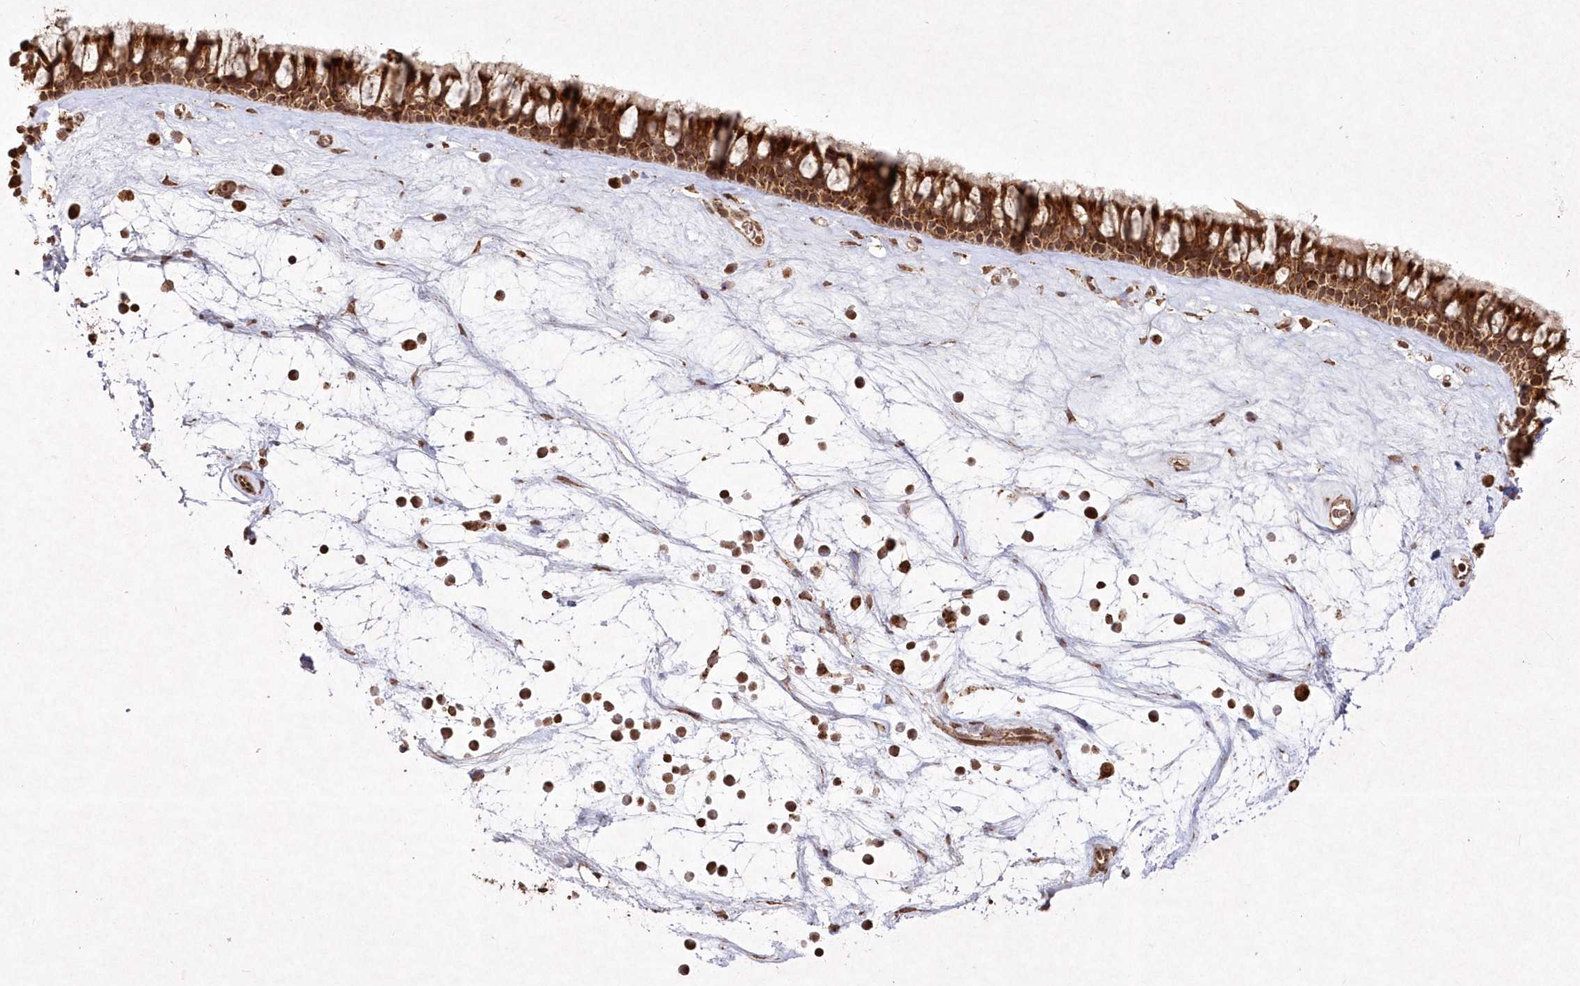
{"staining": {"intensity": "strong", "quantity": ">75%", "location": "cytoplasmic/membranous"}, "tissue": "nasopharynx", "cell_type": "Respiratory epithelial cells", "image_type": "normal", "snomed": [{"axis": "morphology", "description": "Normal tissue, NOS"}, {"axis": "topography", "description": "Nasopharynx"}], "caption": "Protein expression analysis of normal human nasopharynx reveals strong cytoplasmic/membranous expression in about >75% of respiratory epithelial cells. The staining was performed using DAB (3,3'-diaminobenzidine) to visualize the protein expression in brown, while the nuclei were stained in blue with hematoxylin (Magnification: 20x).", "gene": "LRPPRC", "patient": {"sex": "male", "age": 64}}